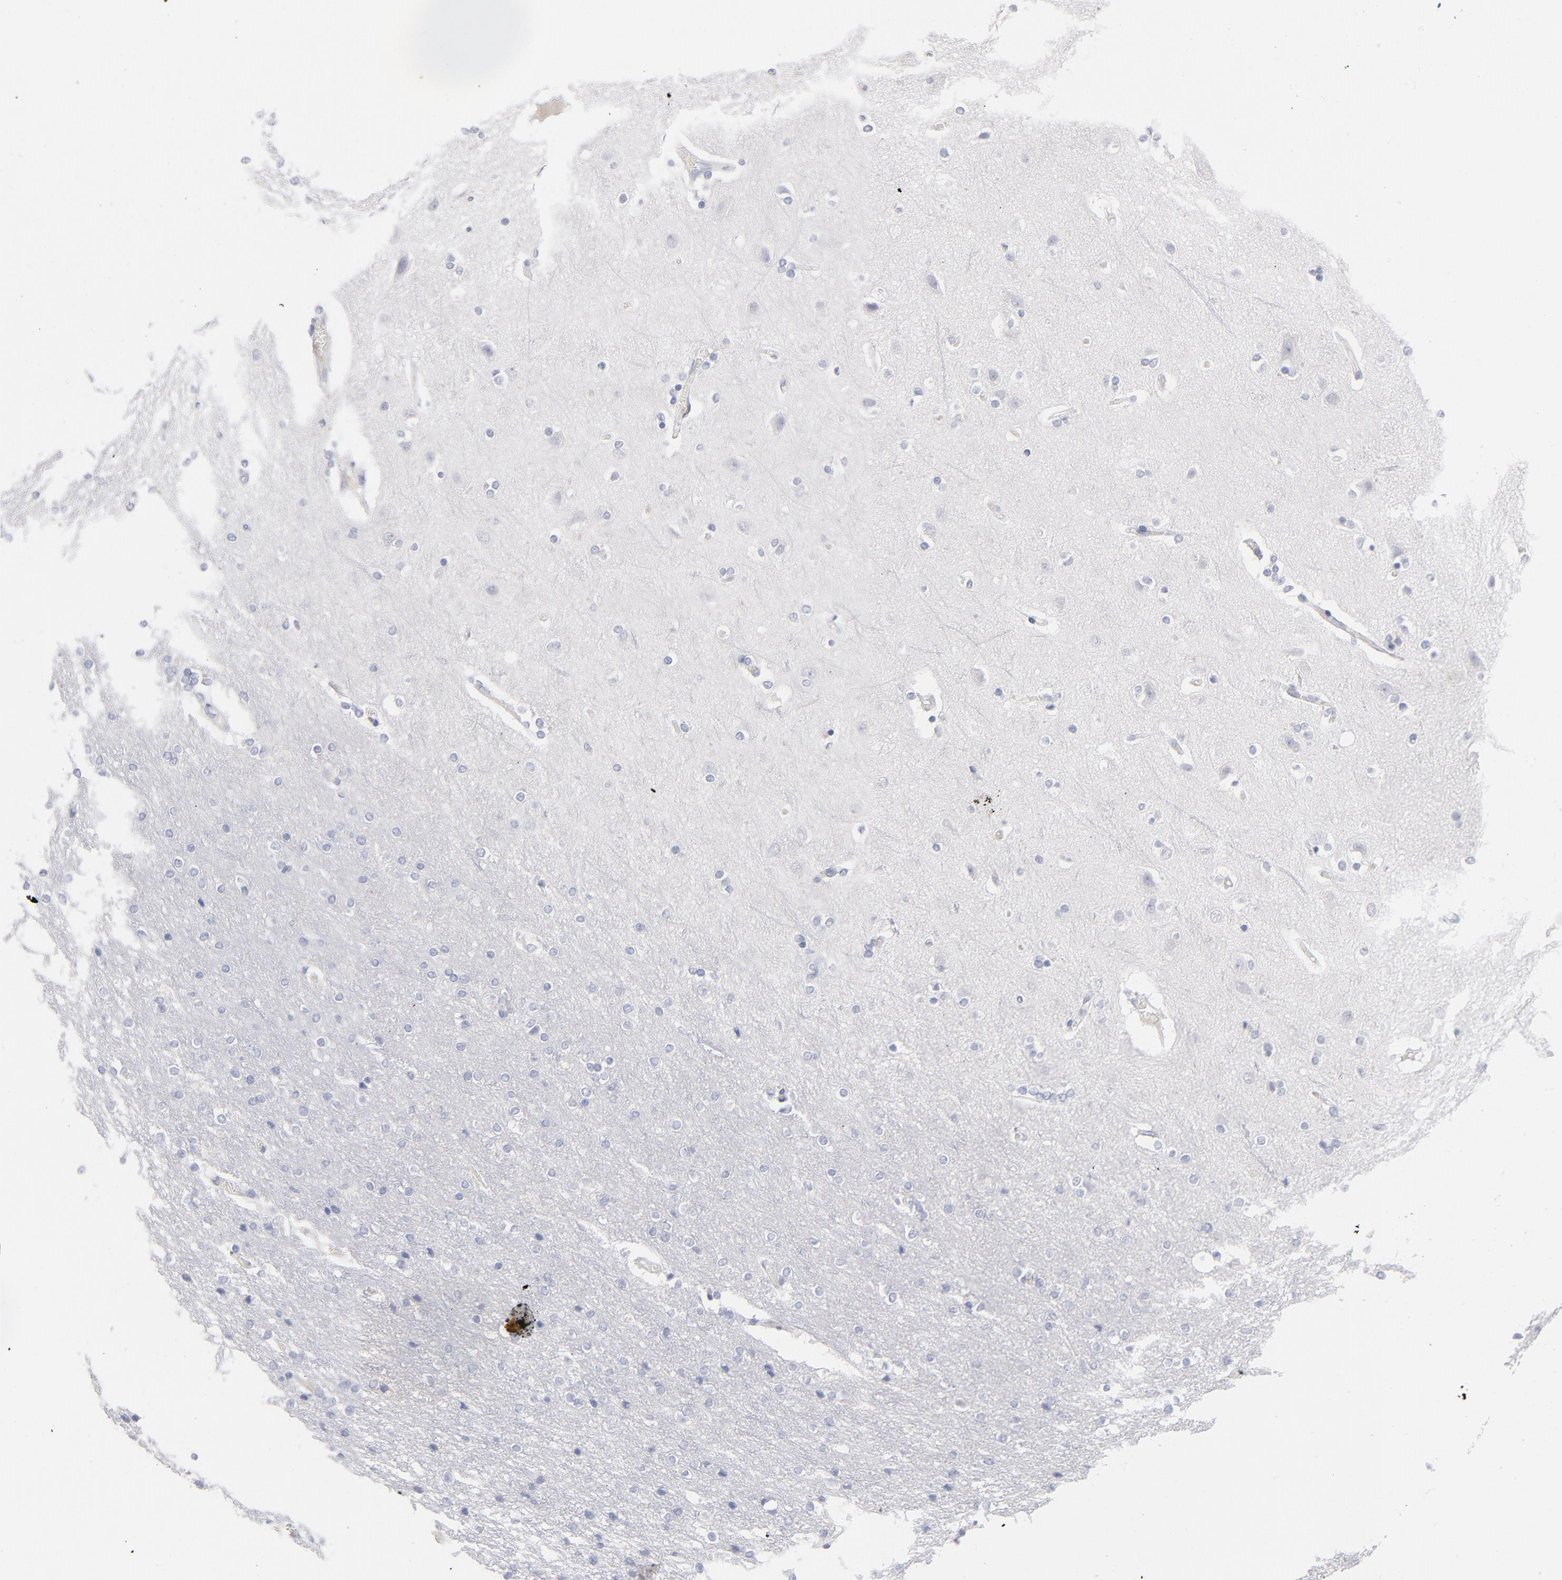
{"staining": {"intensity": "negative", "quantity": "none", "location": "none"}, "tissue": "cerebral cortex", "cell_type": "Endothelial cells", "image_type": "normal", "snomed": [{"axis": "morphology", "description": "Normal tissue, NOS"}, {"axis": "topography", "description": "Cerebral cortex"}], "caption": "The histopathology image exhibits no significant positivity in endothelial cells of cerebral cortex. (DAB IHC with hematoxylin counter stain).", "gene": "MCM7", "patient": {"sex": "female", "age": 54}}